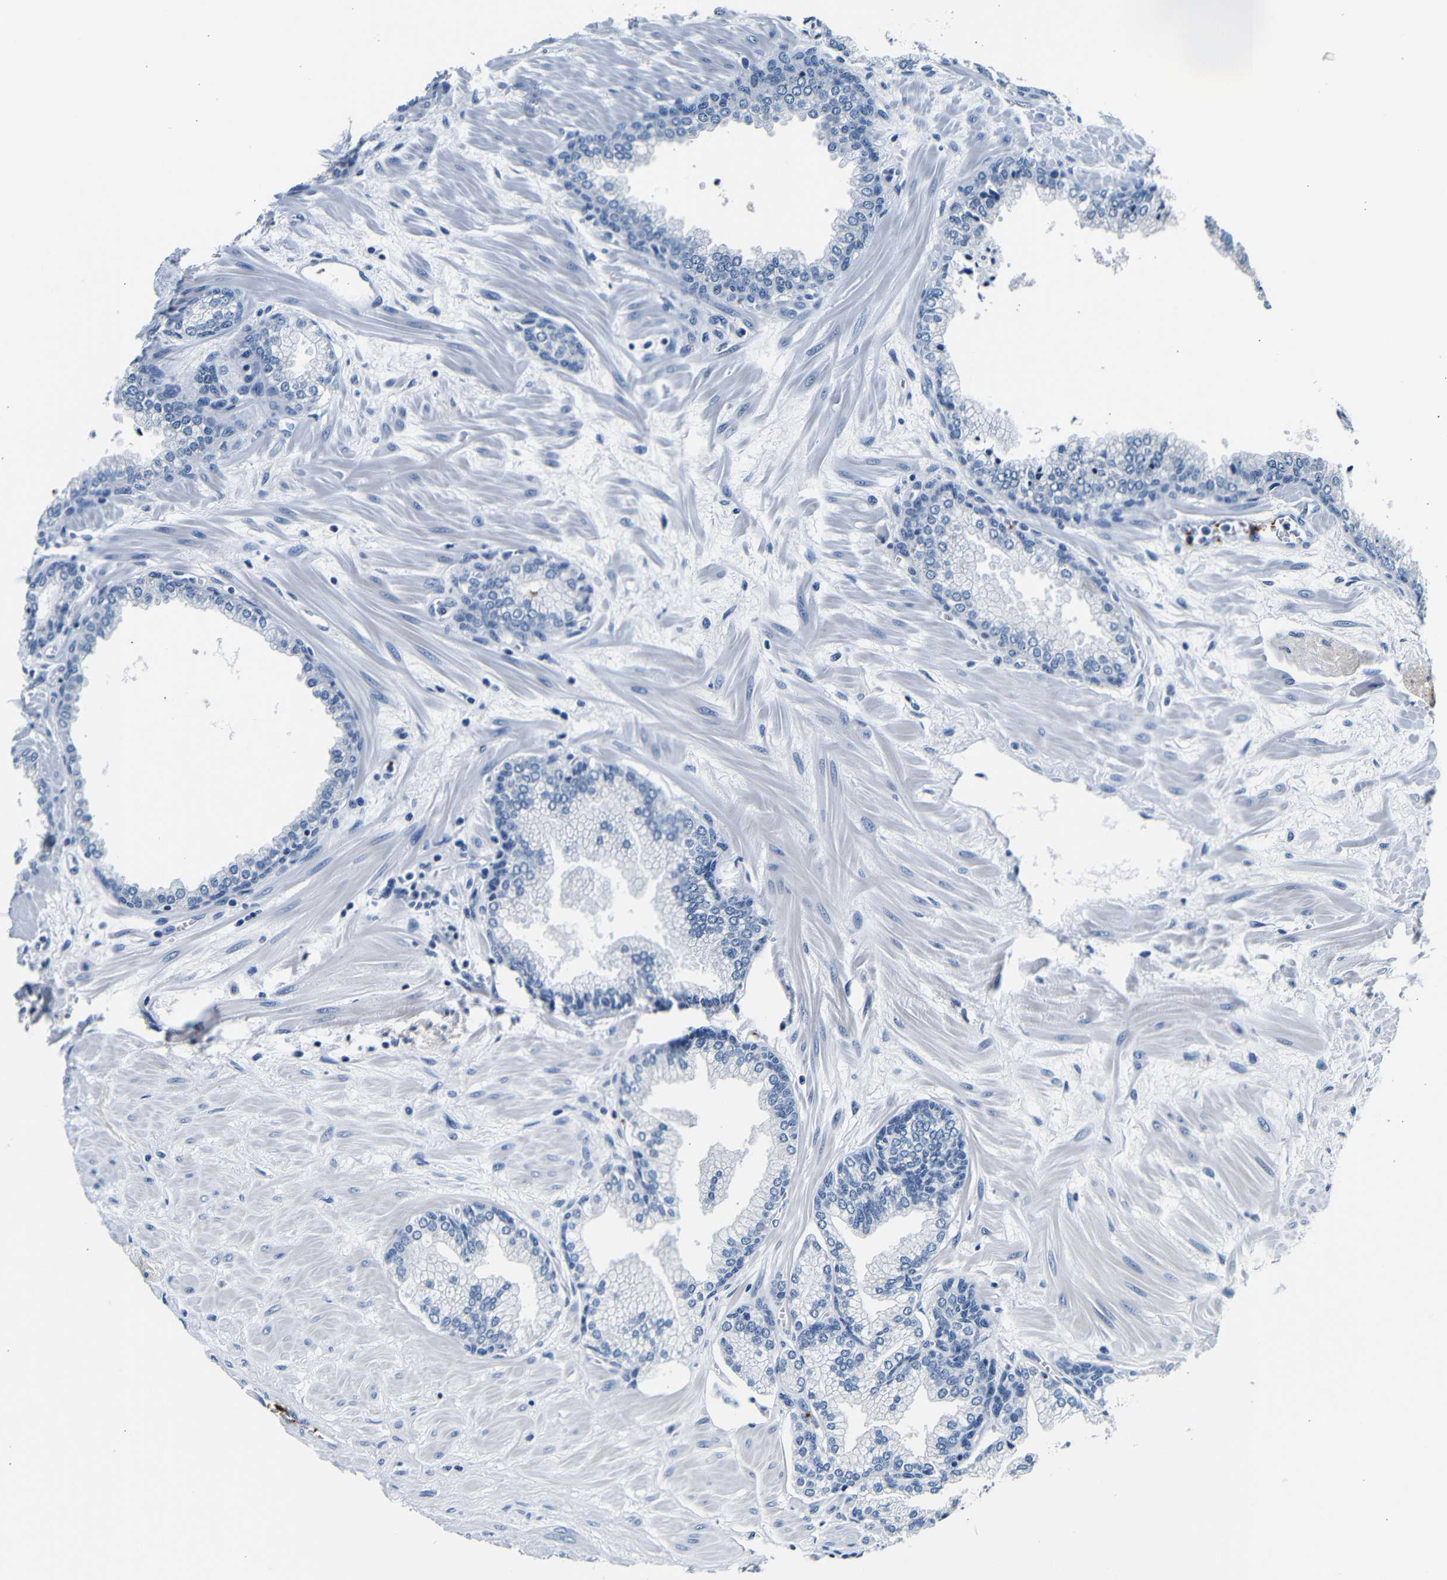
{"staining": {"intensity": "negative", "quantity": "none", "location": "none"}, "tissue": "prostate", "cell_type": "Glandular cells", "image_type": "normal", "snomed": [{"axis": "morphology", "description": "Normal tissue, NOS"}, {"axis": "morphology", "description": "Urothelial carcinoma, Low grade"}, {"axis": "topography", "description": "Urinary bladder"}, {"axis": "topography", "description": "Prostate"}], "caption": "This micrograph is of benign prostate stained with immunohistochemistry (IHC) to label a protein in brown with the nuclei are counter-stained blue. There is no positivity in glandular cells.", "gene": "GP1BA", "patient": {"sex": "male", "age": 60}}